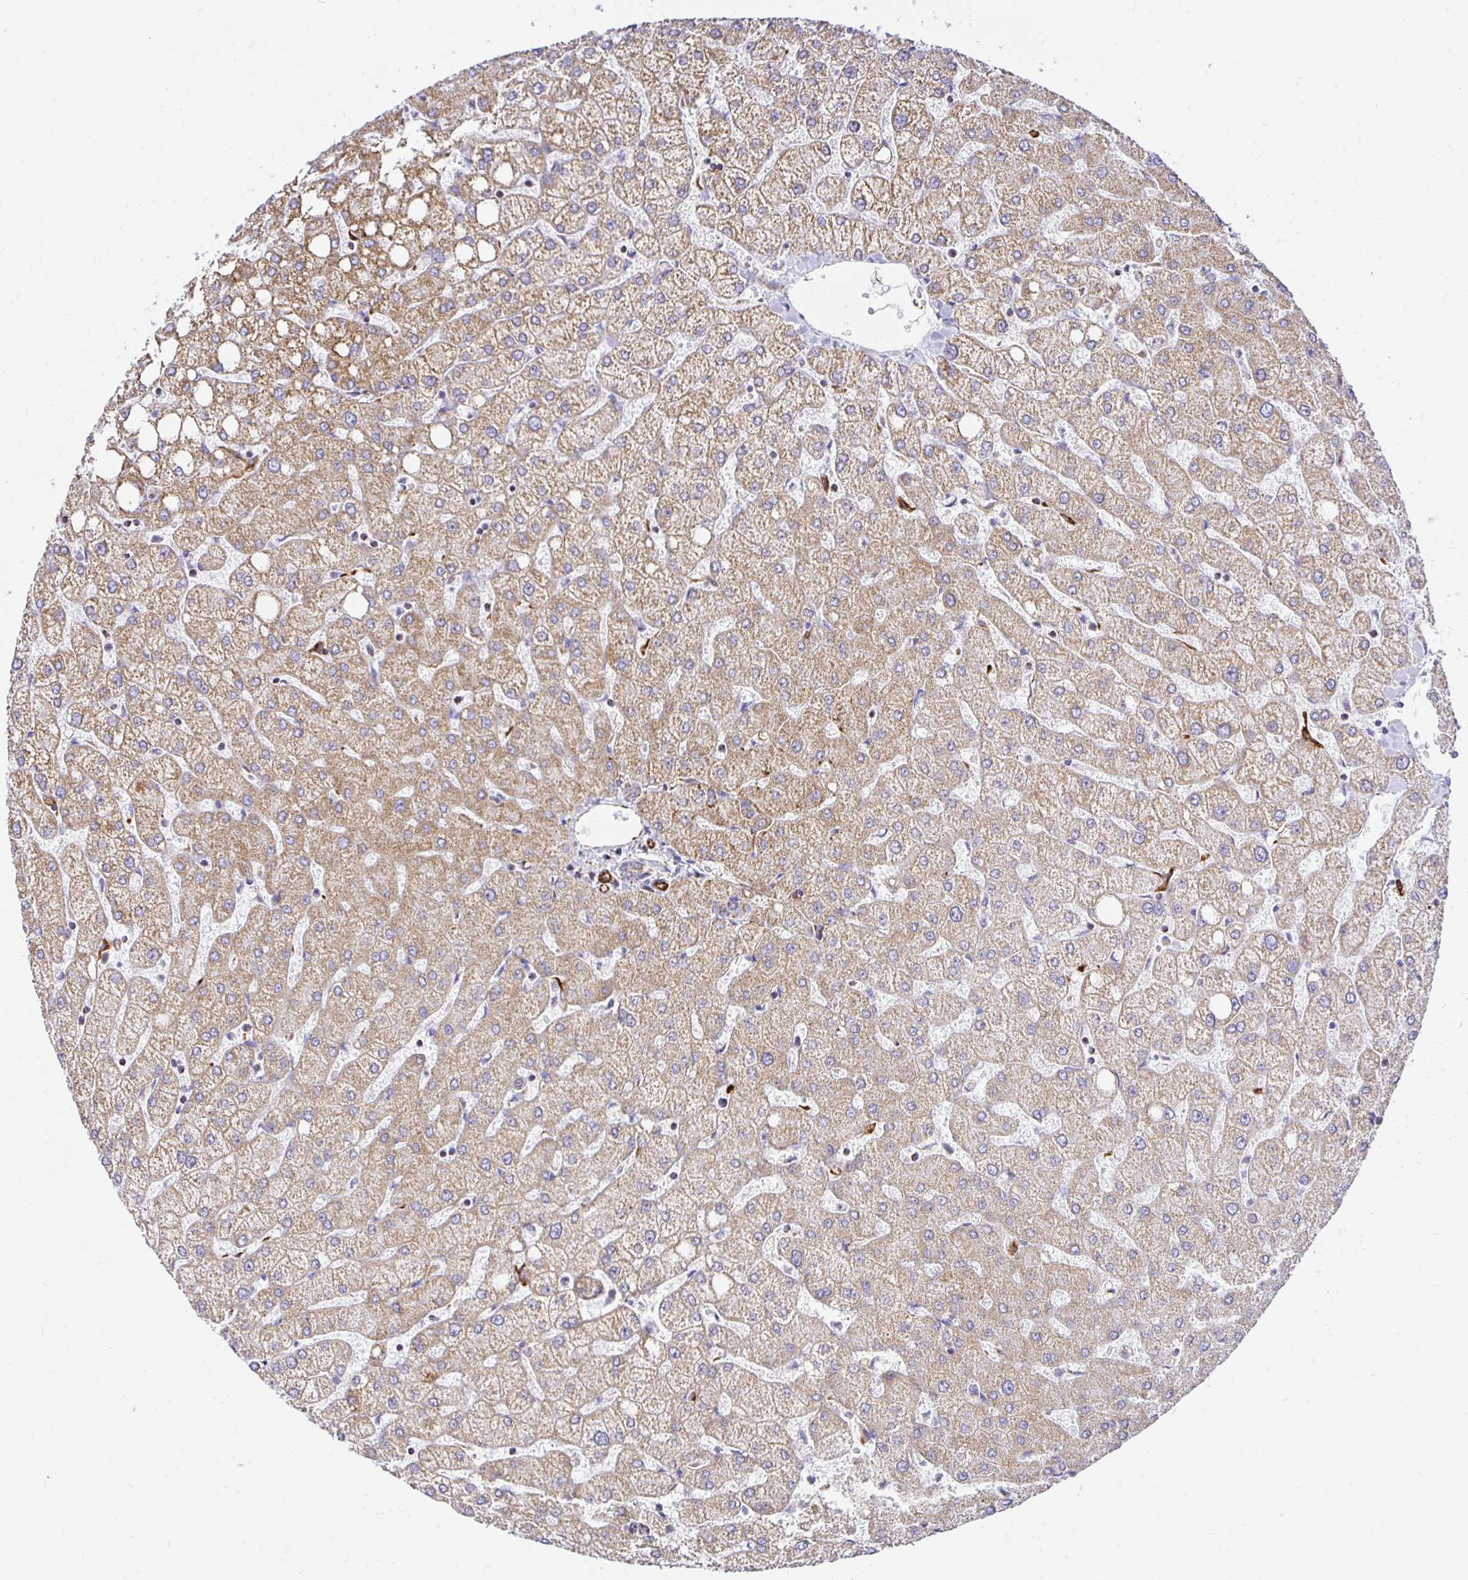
{"staining": {"intensity": "weak", "quantity": "25%-75%", "location": "cytoplasmic/membranous"}, "tissue": "liver", "cell_type": "Cholangiocytes", "image_type": "normal", "snomed": [{"axis": "morphology", "description": "Normal tissue, NOS"}, {"axis": "topography", "description": "Liver"}], "caption": "This image demonstrates immunohistochemistry staining of unremarkable liver, with low weak cytoplasmic/membranous expression in about 25%-75% of cholangiocytes.", "gene": "PLAAT2", "patient": {"sex": "female", "age": 54}}